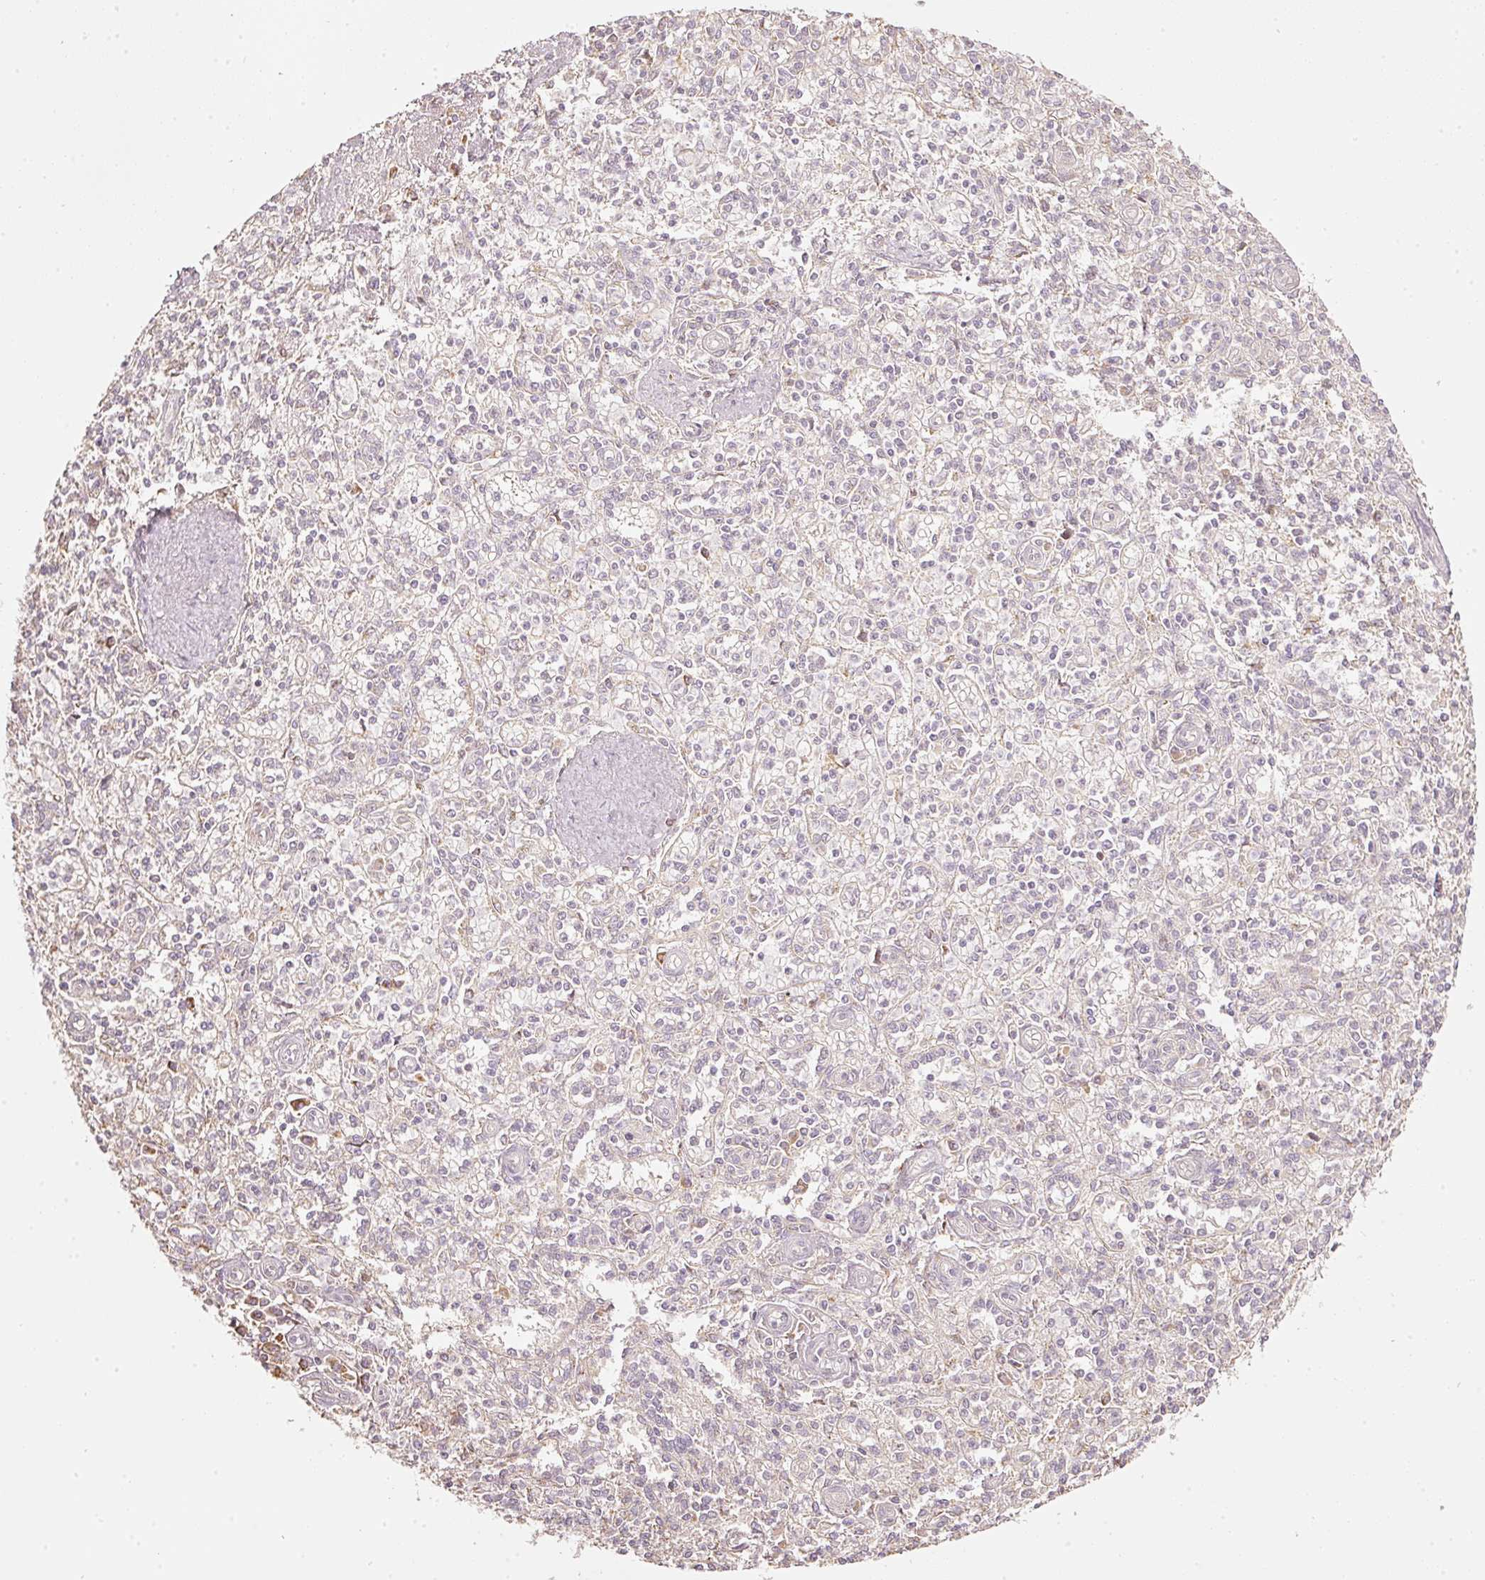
{"staining": {"intensity": "moderate", "quantity": "<25%", "location": "cytoplasmic/membranous"}, "tissue": "spleen", "cell_type": "Cells in red pulp", "image_type": "normal", "snomed": [{"axis": "morphology", "description": "Normal tissue, NOS"}, {"axis": "topography", "description": "Spleen"}], "caption": "DAB immunohistochemical staining of benign human spleen exhibits moderate cytoplasmic/membranous protein expression in approximately <25% of cells in red pulp.", "gene": "RAB35", "patient": {"sex": "female", "age": 70}}